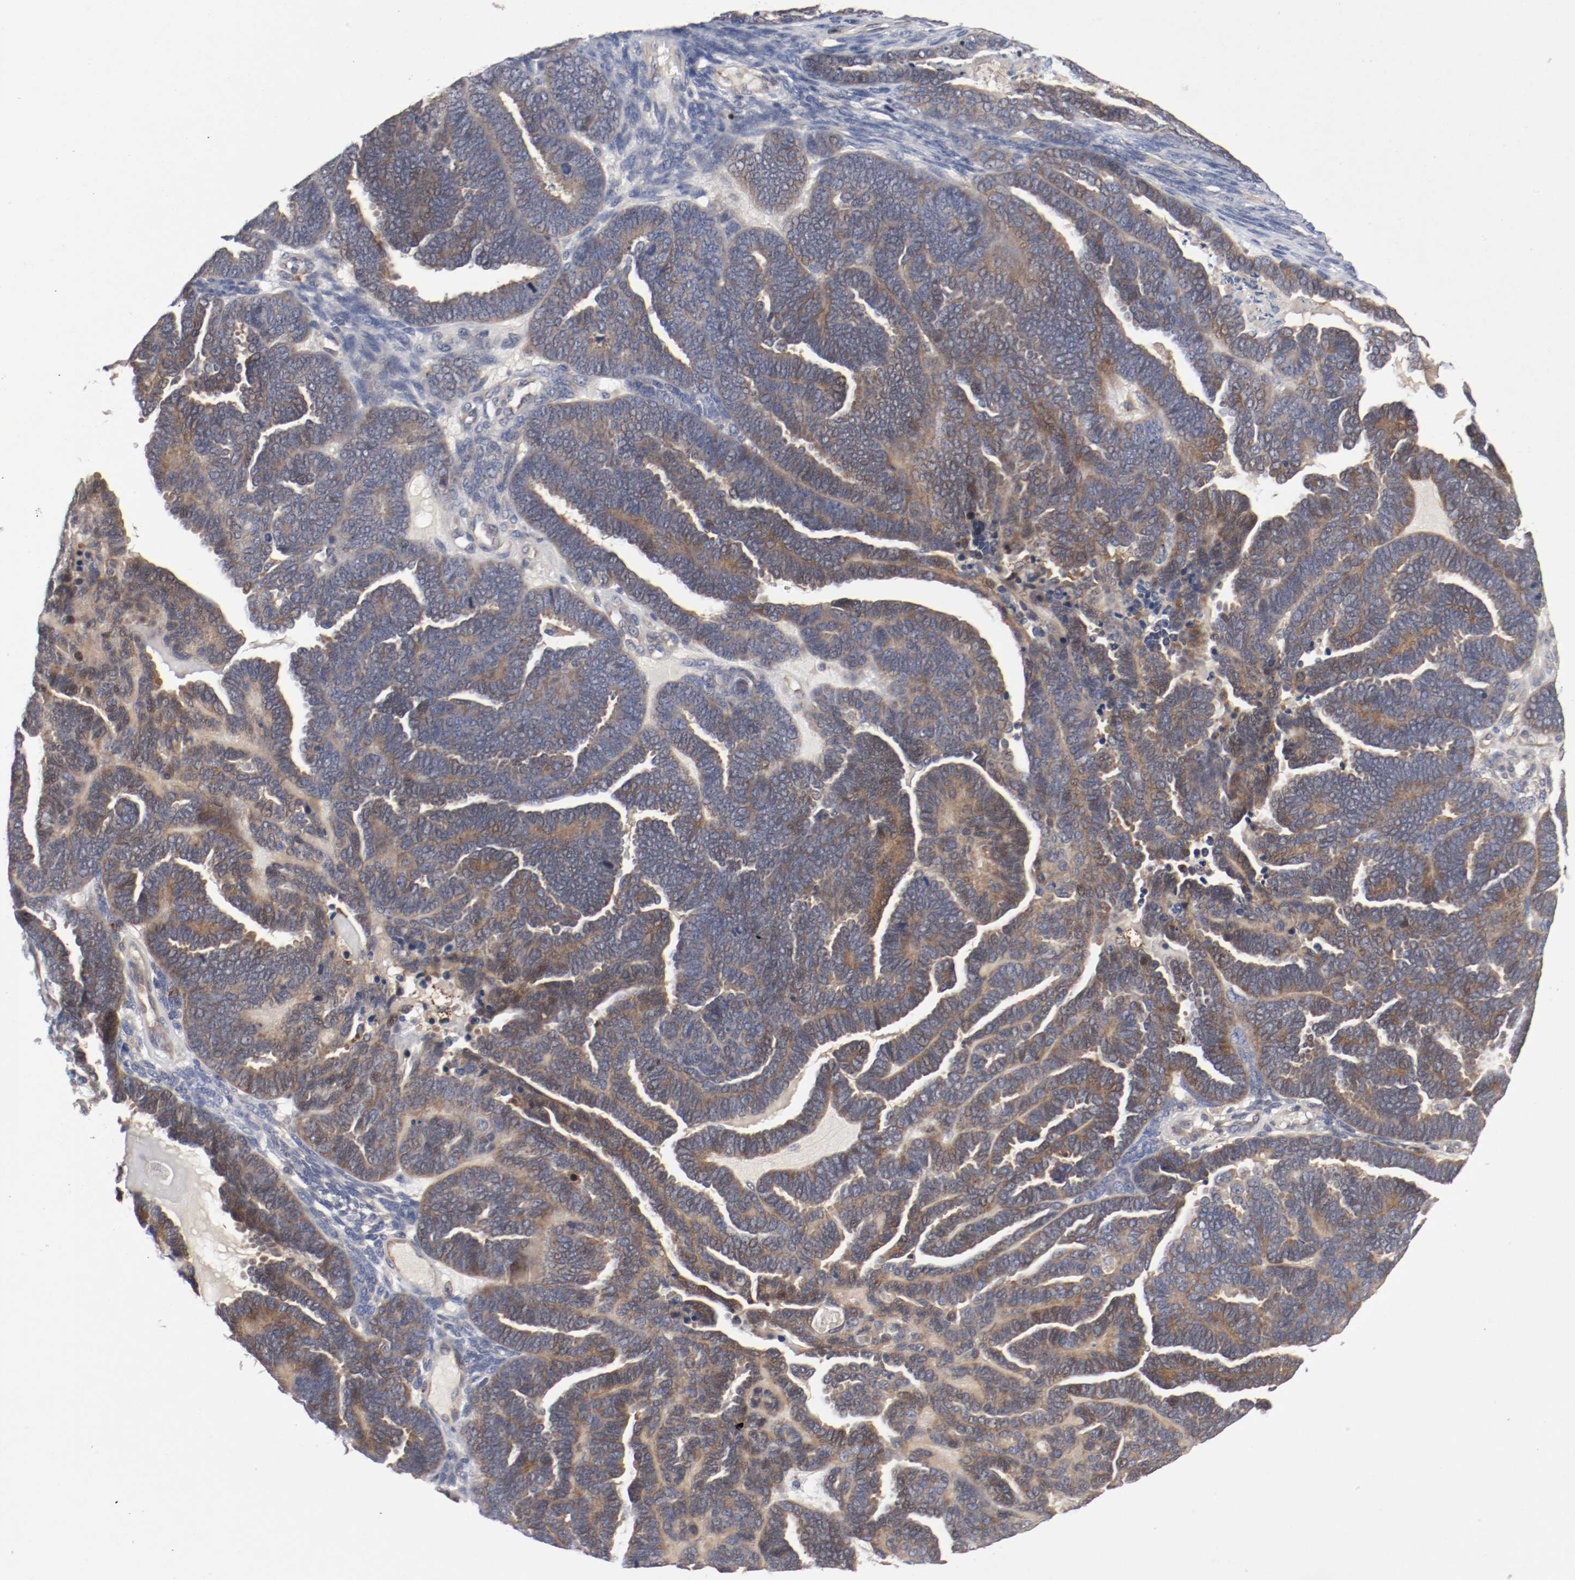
{"staining": {"intensity": "weak", "quantity": ">75%", "location": "cytoplasmic/membranous"}, "tissue": "endometrial cancer", "cell_type": "Tumor cells", "image_type": "cancer", "snomed": [{"axis": "morphology", "description": "Neoplasm, malignant, NOS"}, {"axis": "topography", "description": "Endometrium"}], "caption": "Protein analysis of malignant neoplasm (endometrial) tissue demonstrates weak cytoplasmic/membranous positivity in approximately >75% of tumor cells. (Stains: DAB in brown, nuclei in blue, Microscopy: brightfield microscopy at high magnification).", "gene": "REN", "patient": {"sex": "female", "age": 74}}